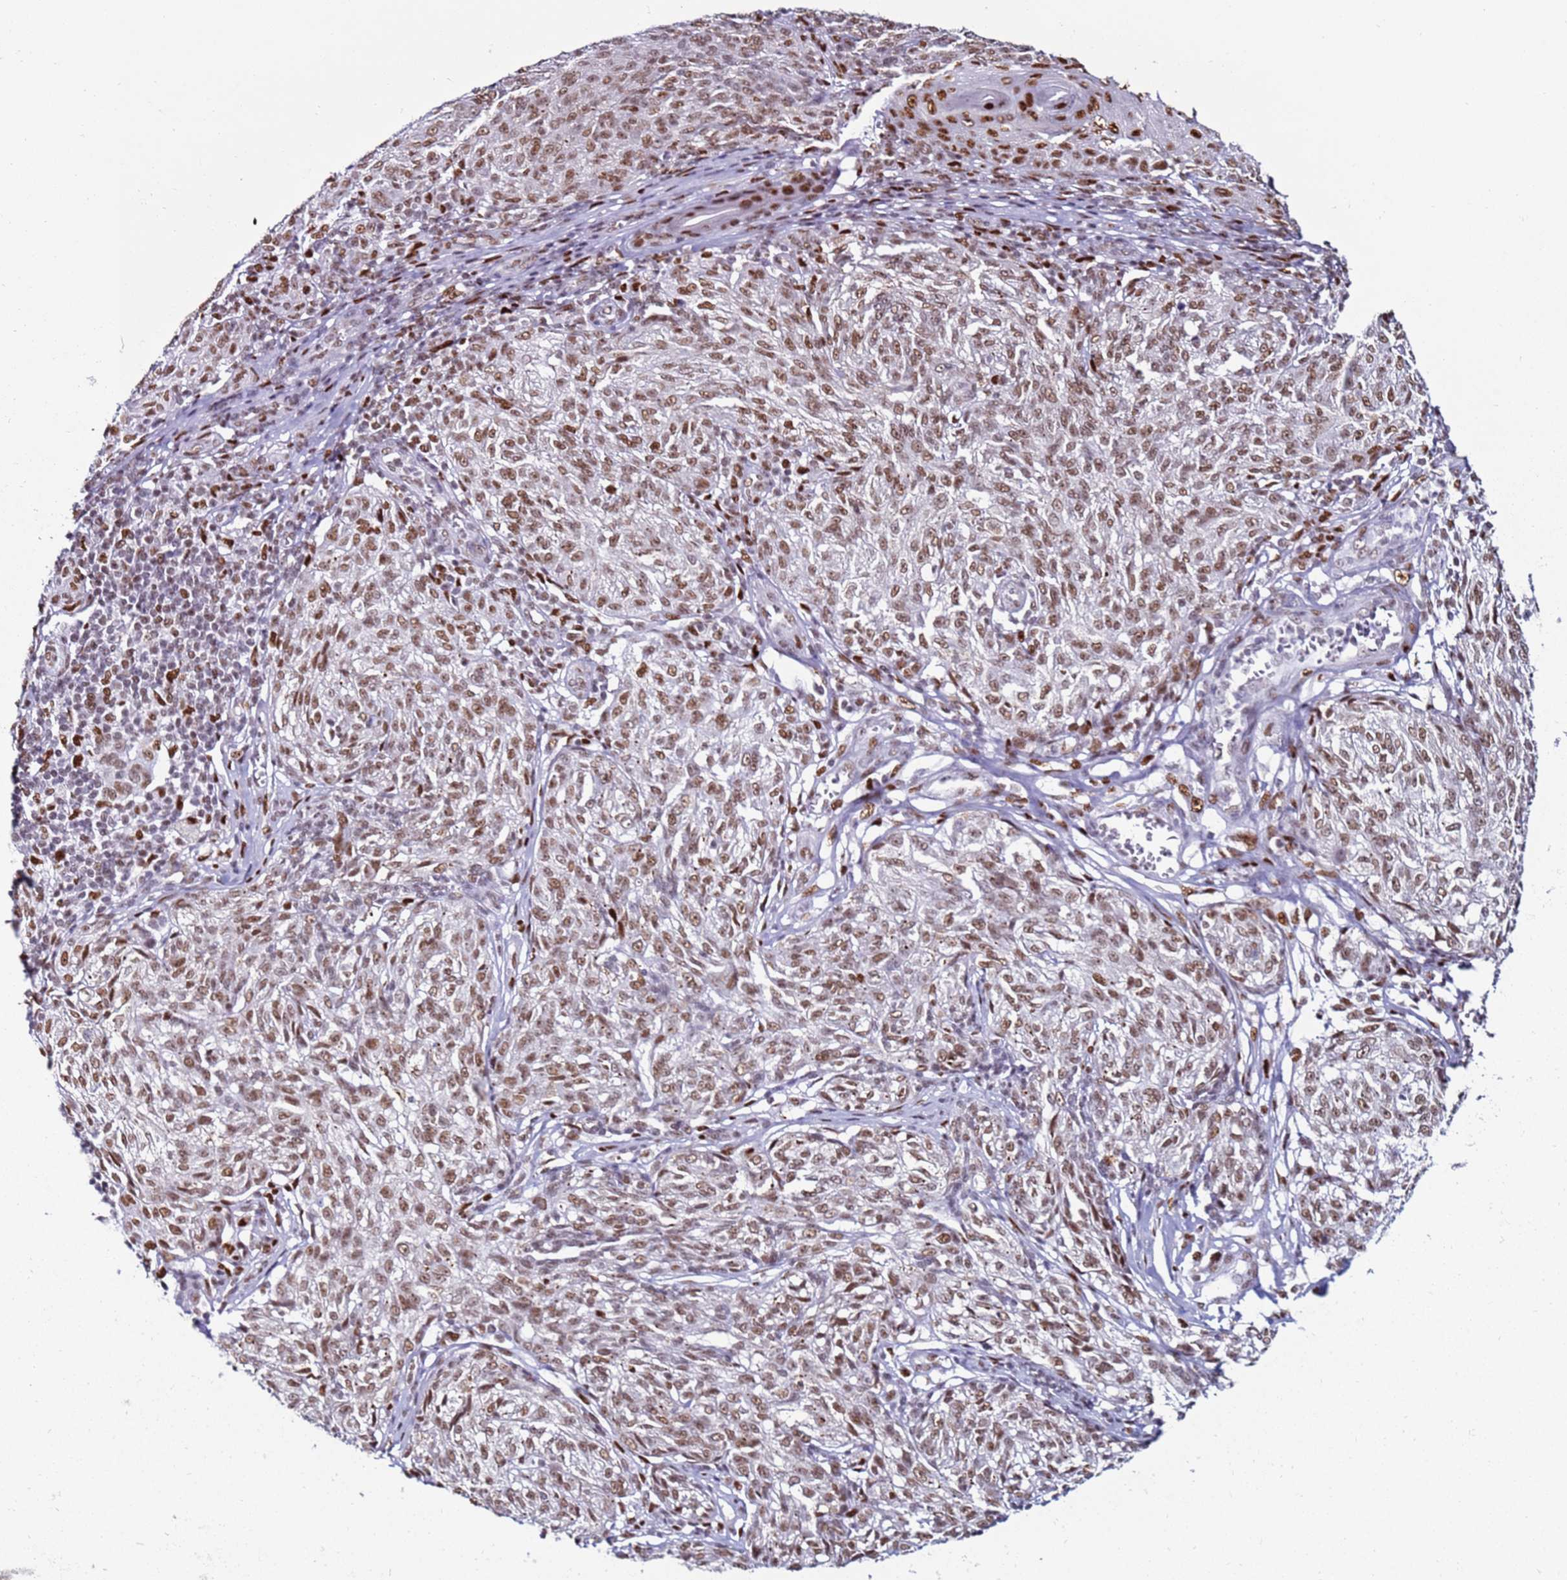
{"staining": {"intensity": "moderate", "quantity": ">75%", "location": "nuclear"}, "tissue": "melanoma", "cell_type": "Tumor cells", "image_type": "cancer", "snomed": [{"axis": "morphology", "description": "Malignant melanoma, NOS"}, {"axis": "topography", "description": "Skin"}], "caption": "Malignant melanoma tissue shows moderate nuclear expression in approximately >75% of tumor cells, visualized by immunohistochemistry. (brown staining indicates protein expression, while blue staining denotes nuclei).", "gene": "KPNA4", "patient": {"sex": "female", "age": 63}}